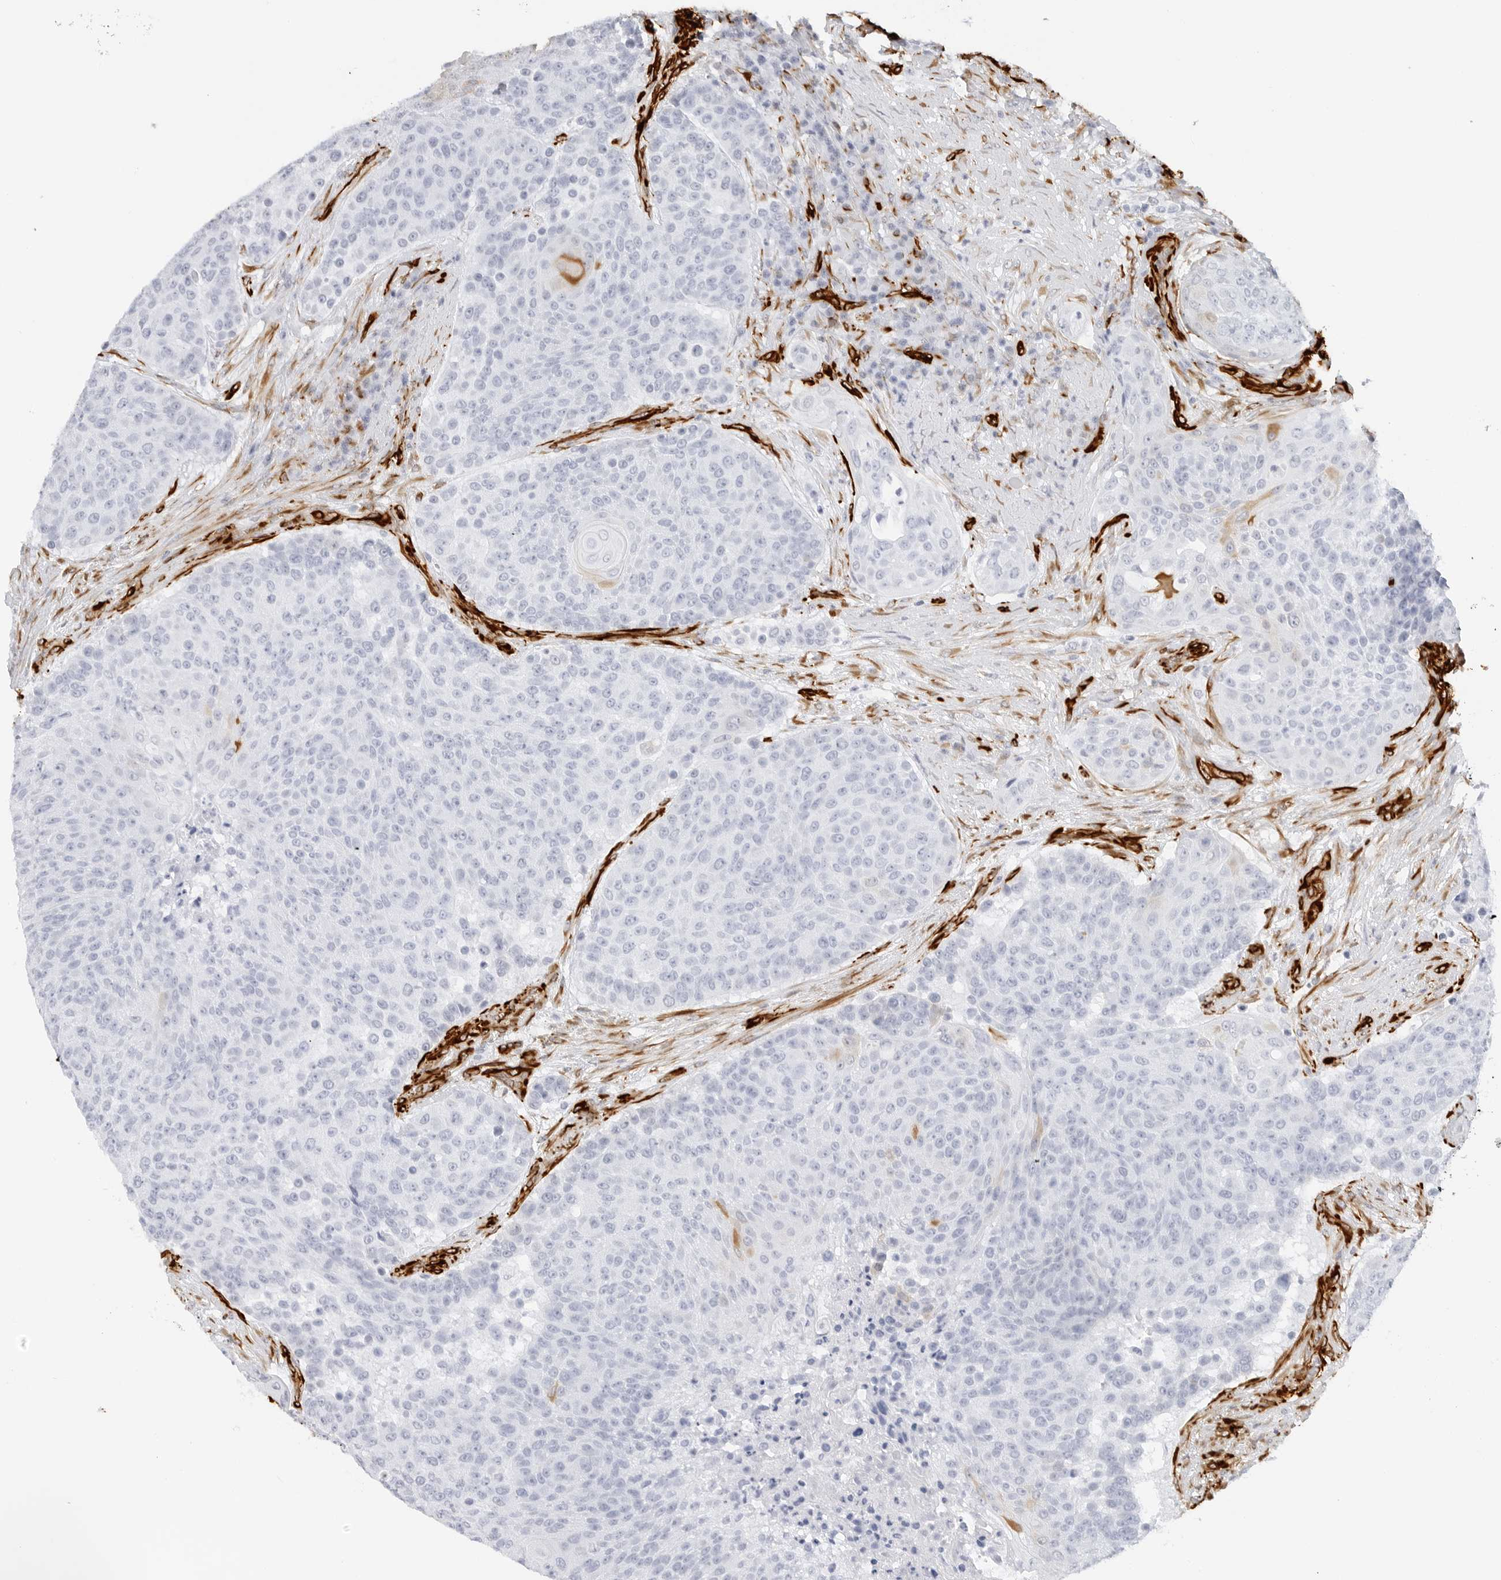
{"staining": {"intensity": "negative", "quantity": "none", "location": "none"}, "tissue": "urothelial cancer", "cell_type": "Tumor cells", "image_type": "cancer", "snomed": [{"axis": "morphology", "description": "Urothelial carcinoma, High grade"}, {"axis": "topography", "description": "Urinary bladder"}], "caption": "The IHC micrograph has no significant positivity in tumor cells of urothelial carcinoma (high-grade) tissue.", "gene": "NES", "patient": {"sex": "female", "age": 63}}